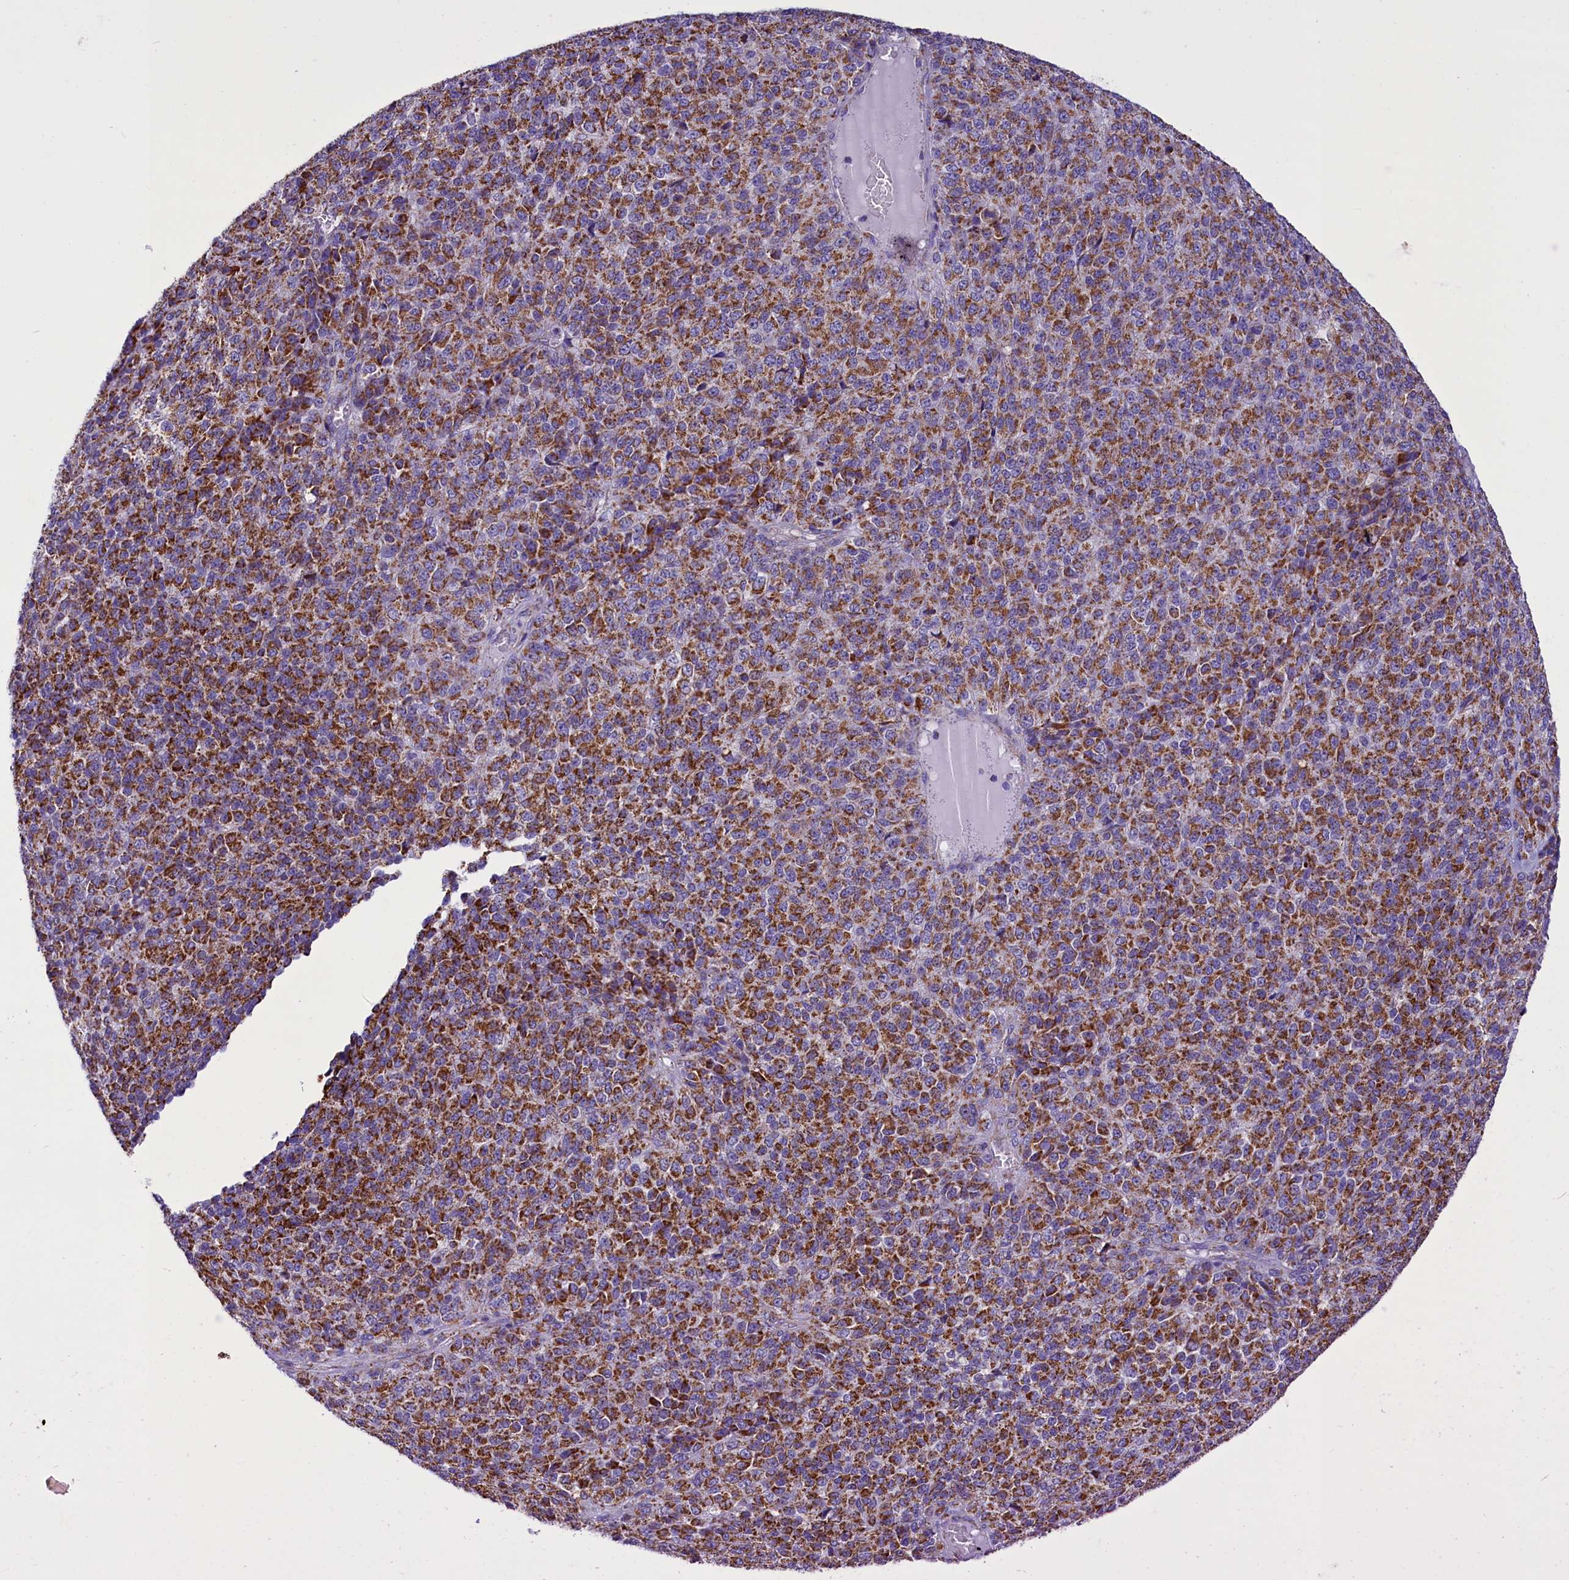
{"staining": {"intensity": "strong", "quantity": ">75%", "location": "cytoplasmic/membranous"}, "tissue": "melanoma", "cell_type": "Tumor cells", "image_type": "cancer", "snomed": [{"axis": "morphology", "description": "Malignant melanoma, Metastatic site"}, {"axis": "topography", "description": "Brain"}], "caption": "Immunohistochemical staining of human melanoma displays high levels of strong cytoplasmic/membranous protein expression in about >75% of tumor cells.", "gene": "ICA1L", "patient": {"sex": "female", "age": 56}}